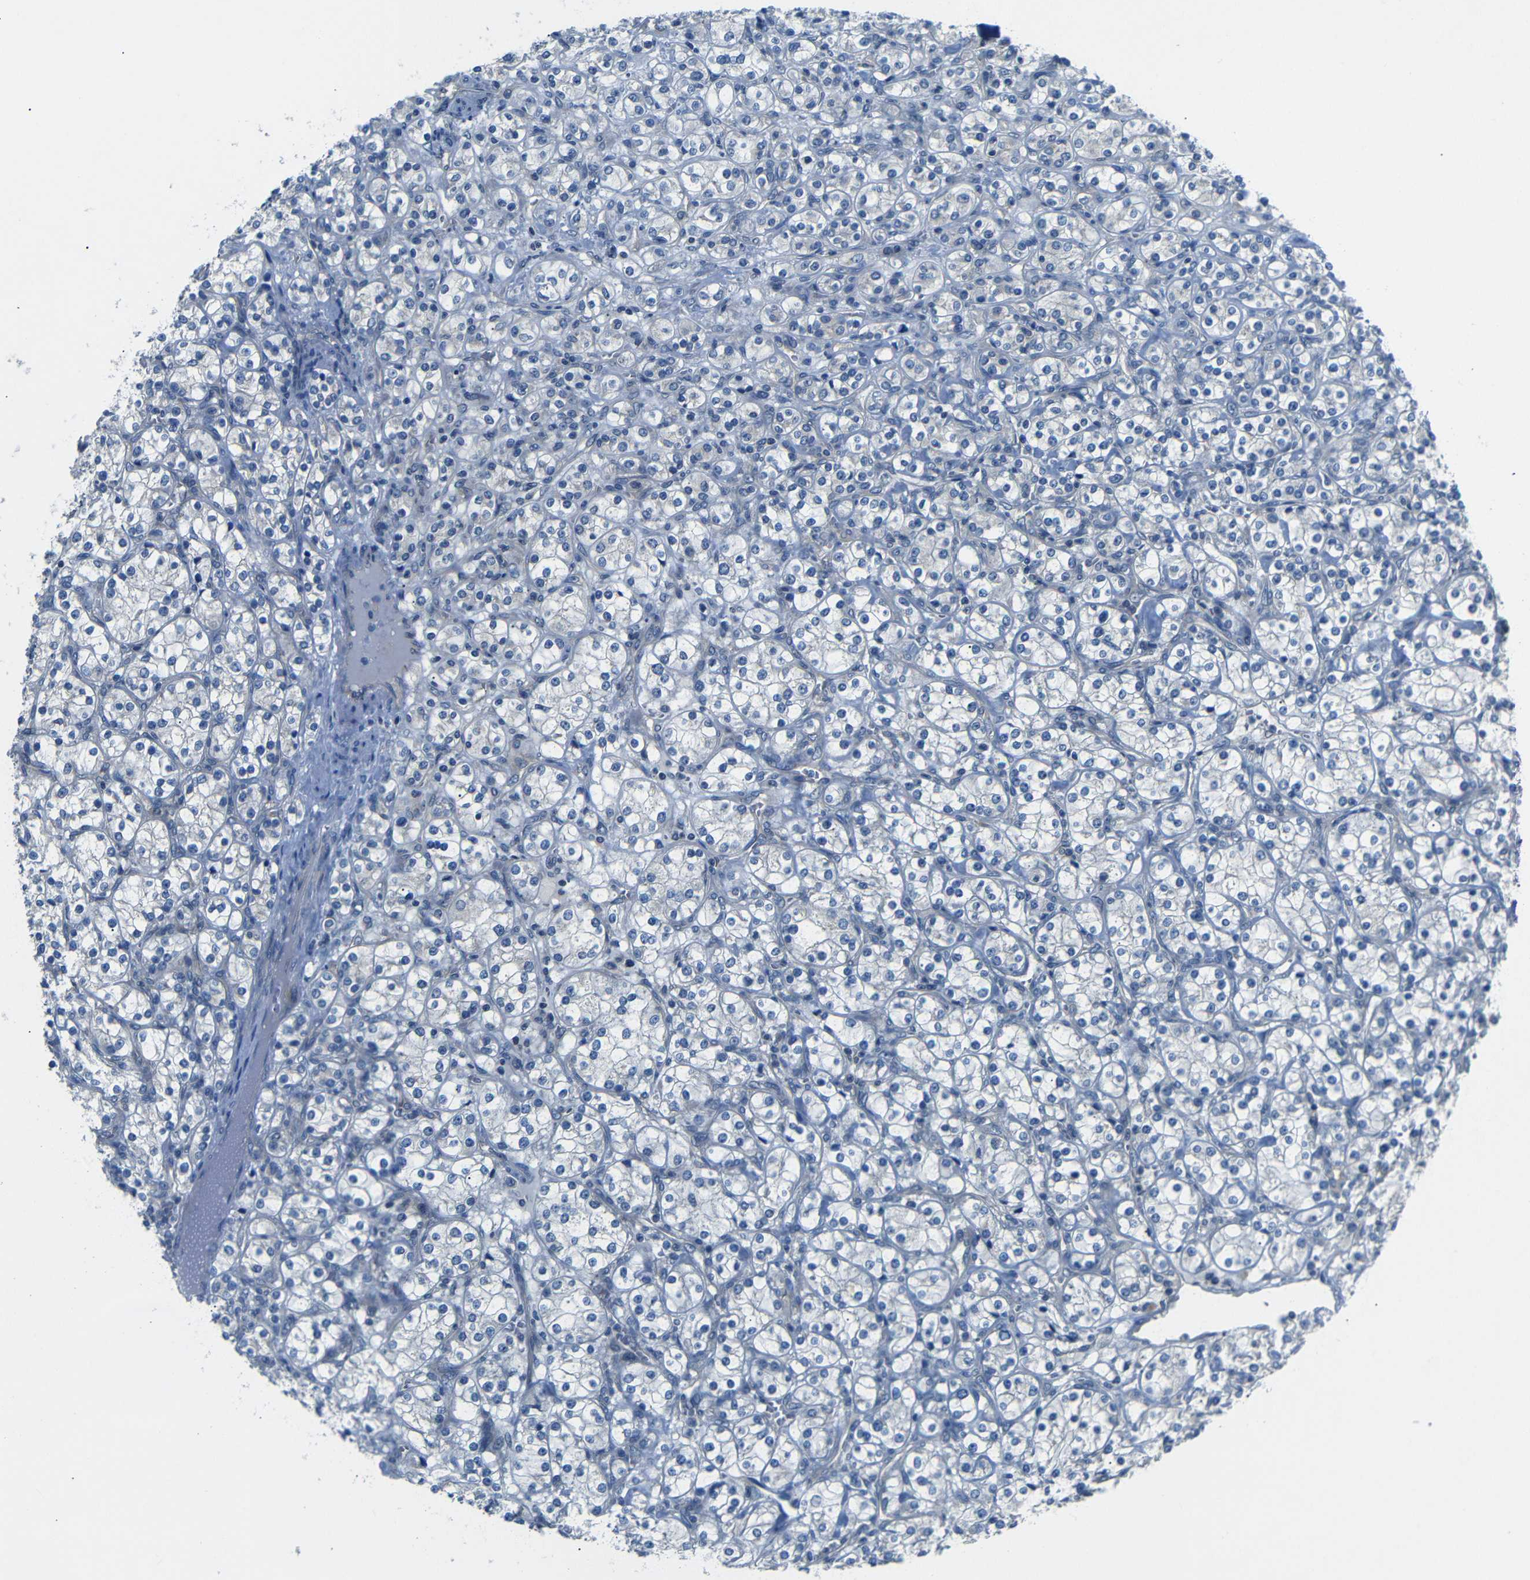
{"staining": {"intensity": "negative", "quantity": "none", "location": "none"}, "tissue": "renal cancer", "cell_type": "Tumor cells", "image_type": "cancer", "snomed": [{"axis": "morphology", "description": "Adenocarcinoma, NOS"}, {"axis": "topography", "description": "Kidney"}], "caption": "Tumor cells show no significant protein expression in renal cancer.", "gene": "DCP1A", "patient": {"sex": "male", "age": 77}}